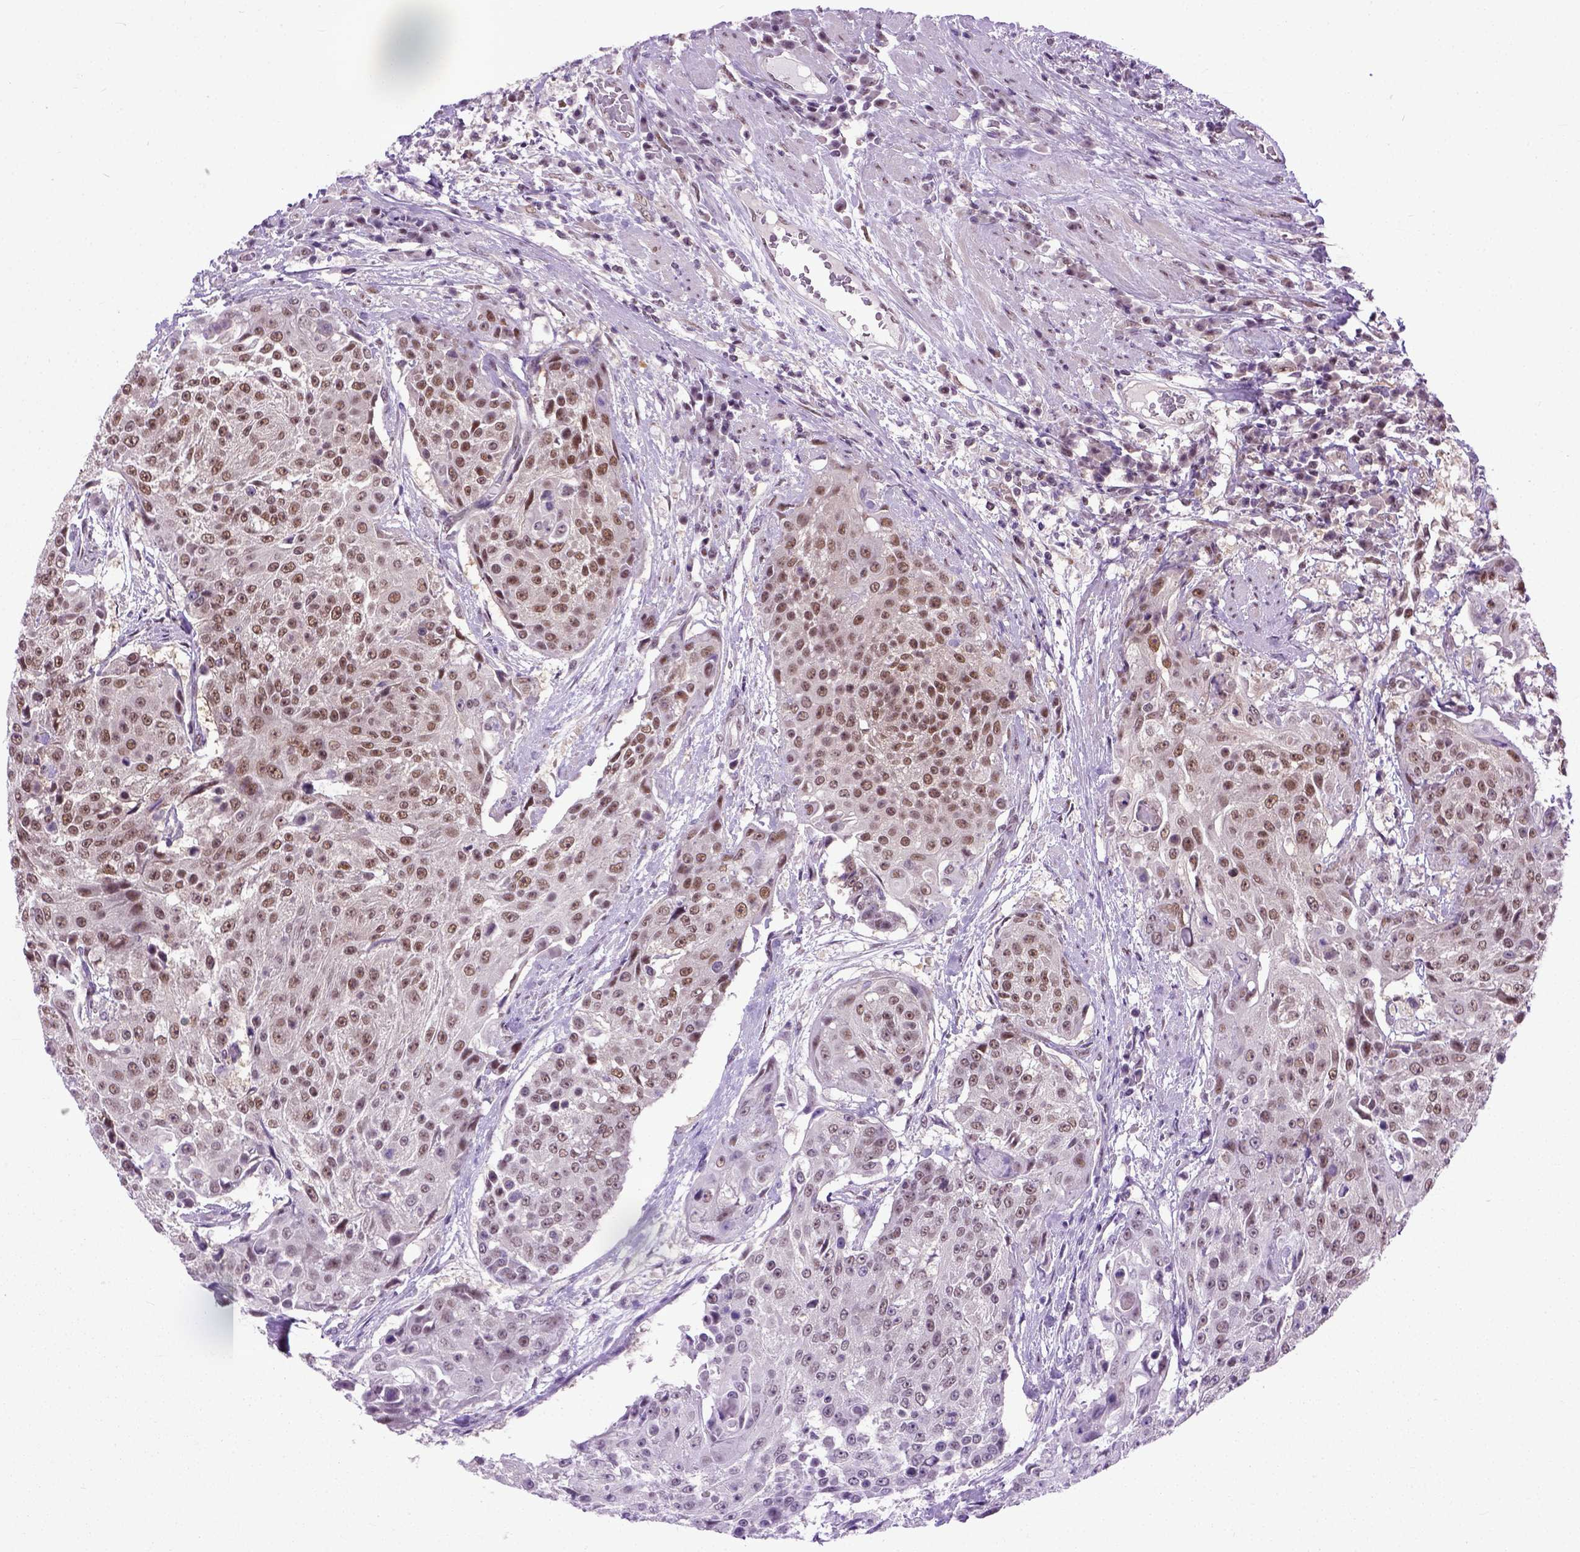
{"staining": {"intensity": "moderate", "quantity": ">75%", "location": "nuclear"}, "tissue": "urothelial cancer", "cell_type": "Tumor cells", "image_type": "cancer", "snomed": [{"axis": "morphology", "description": "Urothelial carcinoma, High grade"}, {"axis": "topography", "description": "Urinary bladder"}], "caption": "Urothelial cancer stained with a protein marker displays moderate staining in tumor cells.", "gene": "UBA3", "patient": {"sex": "female", "age": 63}}